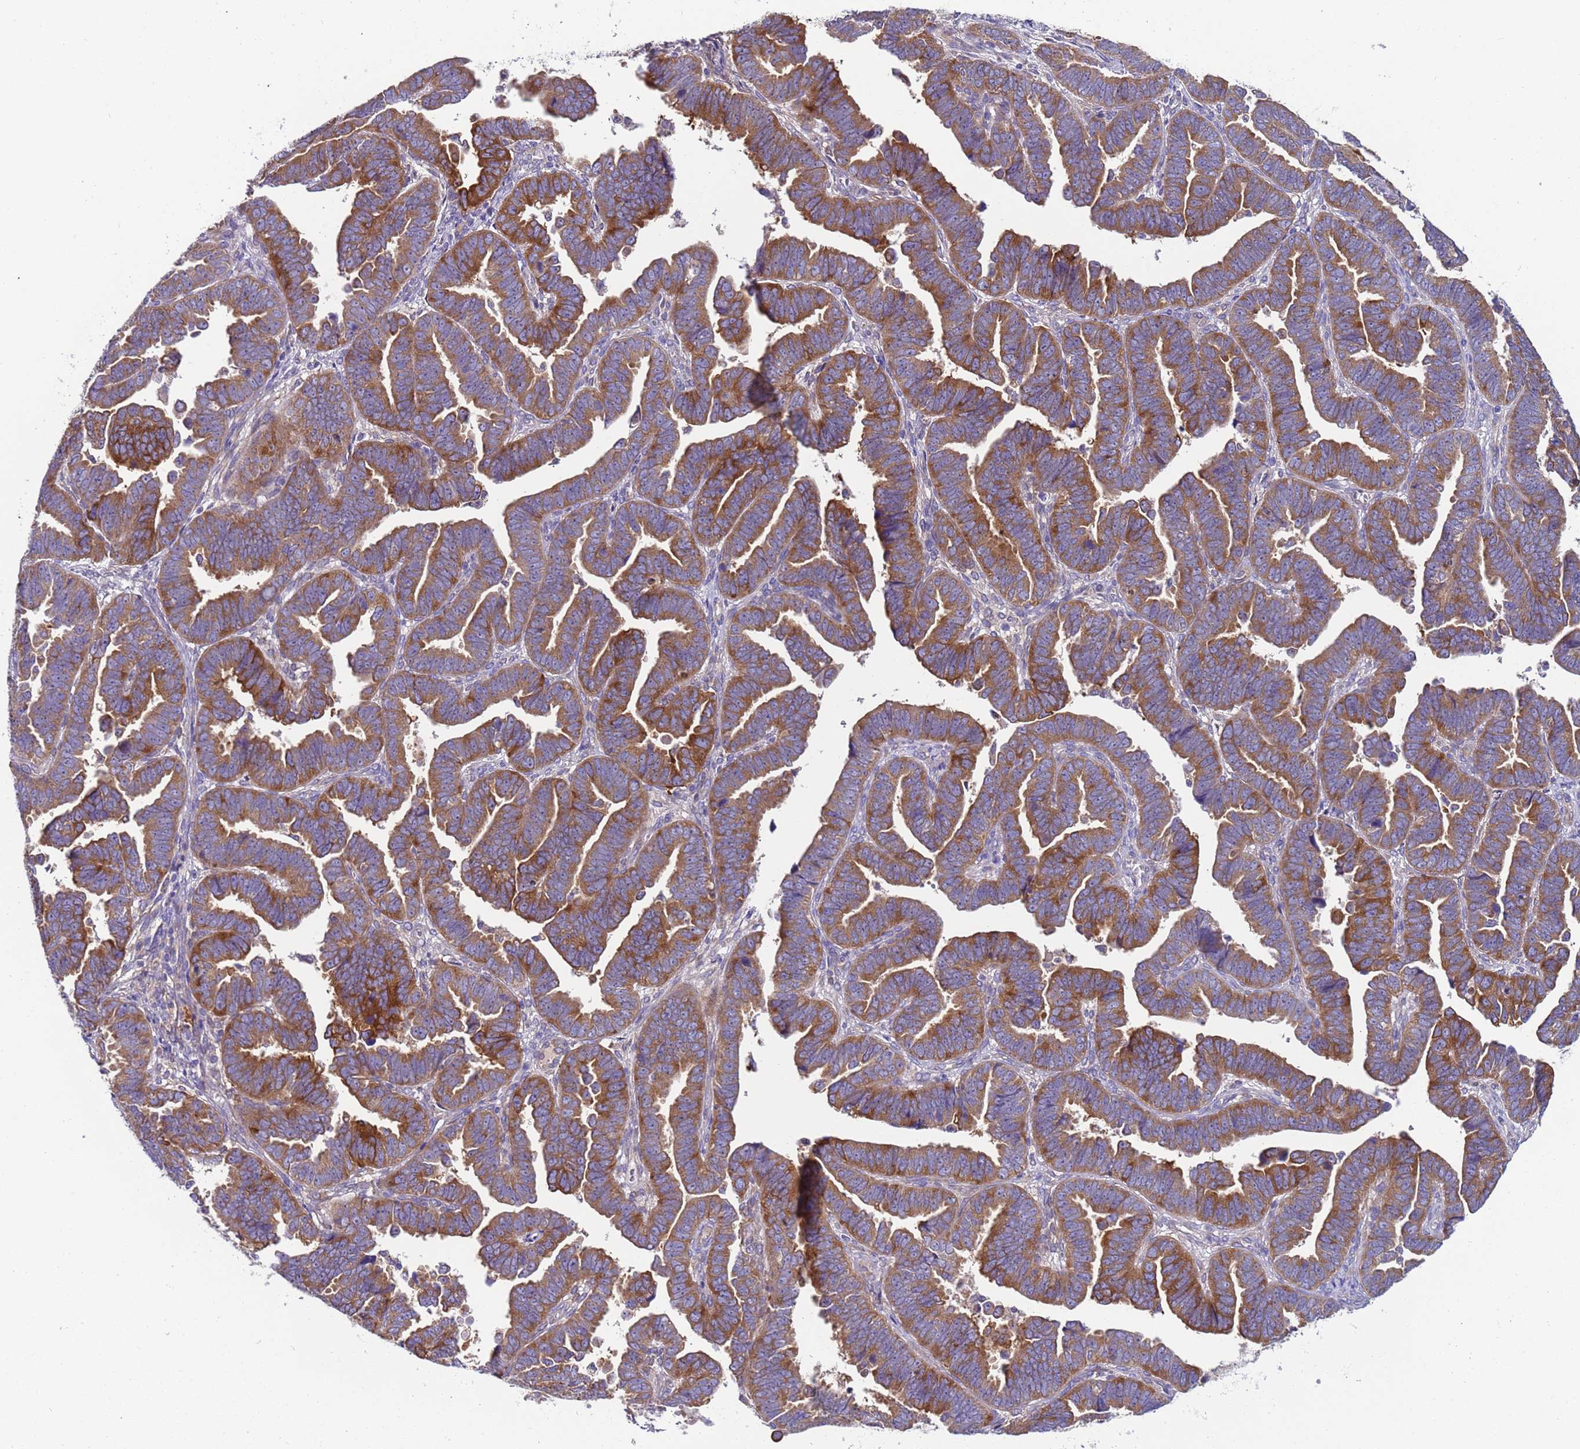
{"staining": {"intensity": "strong", "quantity": "25%-75%", "location": "cytoplasmic/membranous"}, "tissue": "endometrial cancer", "cell_type": "Tumor cells", "image_type": "cancer", "snomed": [{"axis": "morphology", "description": "Adenocarcinoma, NOS"}, {"axis": "topography", "description": "Endometrium"}], "caption": "Brown immunohistochemical staining in endometrial cancer (adenocarcinoma) reveals strong cytoplasmic/membranous positivity in about 25%-75% of tumor cells.", "gene": "PAQR7", "patient": {"sex": "female", "age": 75}}